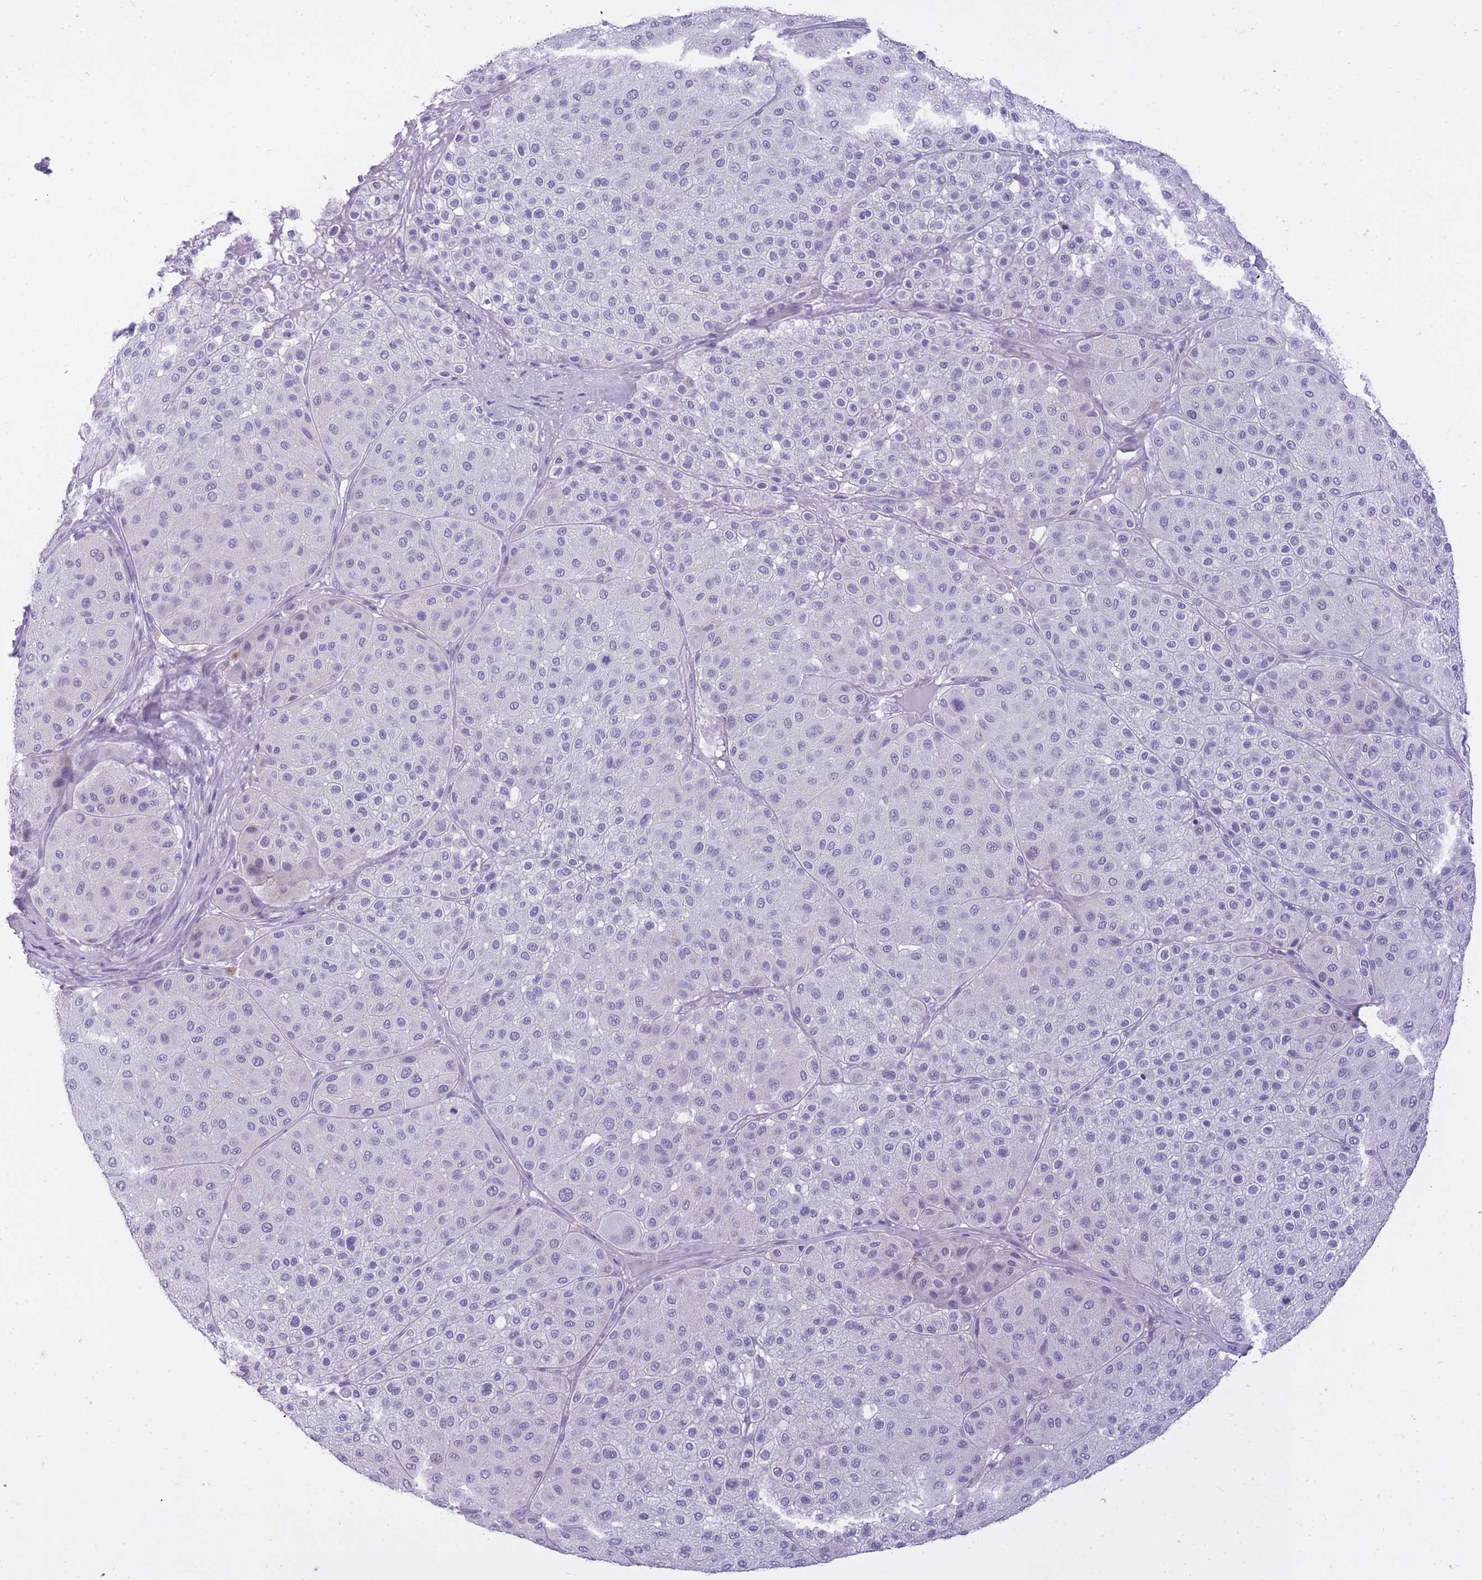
{"staining": {"intensity": "negative", "quantity": "none", "location": "none"}, "tissue": "melanoma", "cell_type": "Tumor cells", "image_type": "cancer", "snomed": [{"axis": "morphology", "description": "Malignant melanoma, Metastatic site"}, {"axis": "topography", "description": "Smooth muscle"}], "caption": "Tumor cells are negative for protein expression in human melanoma. (DAB (3,3'-diaminobenzidine) immunohistochemistry (IHC) visualized using brightfield microscopy, high magnification).", "gene": "RADX", "patient": {"sex": "male", "age": 41}}